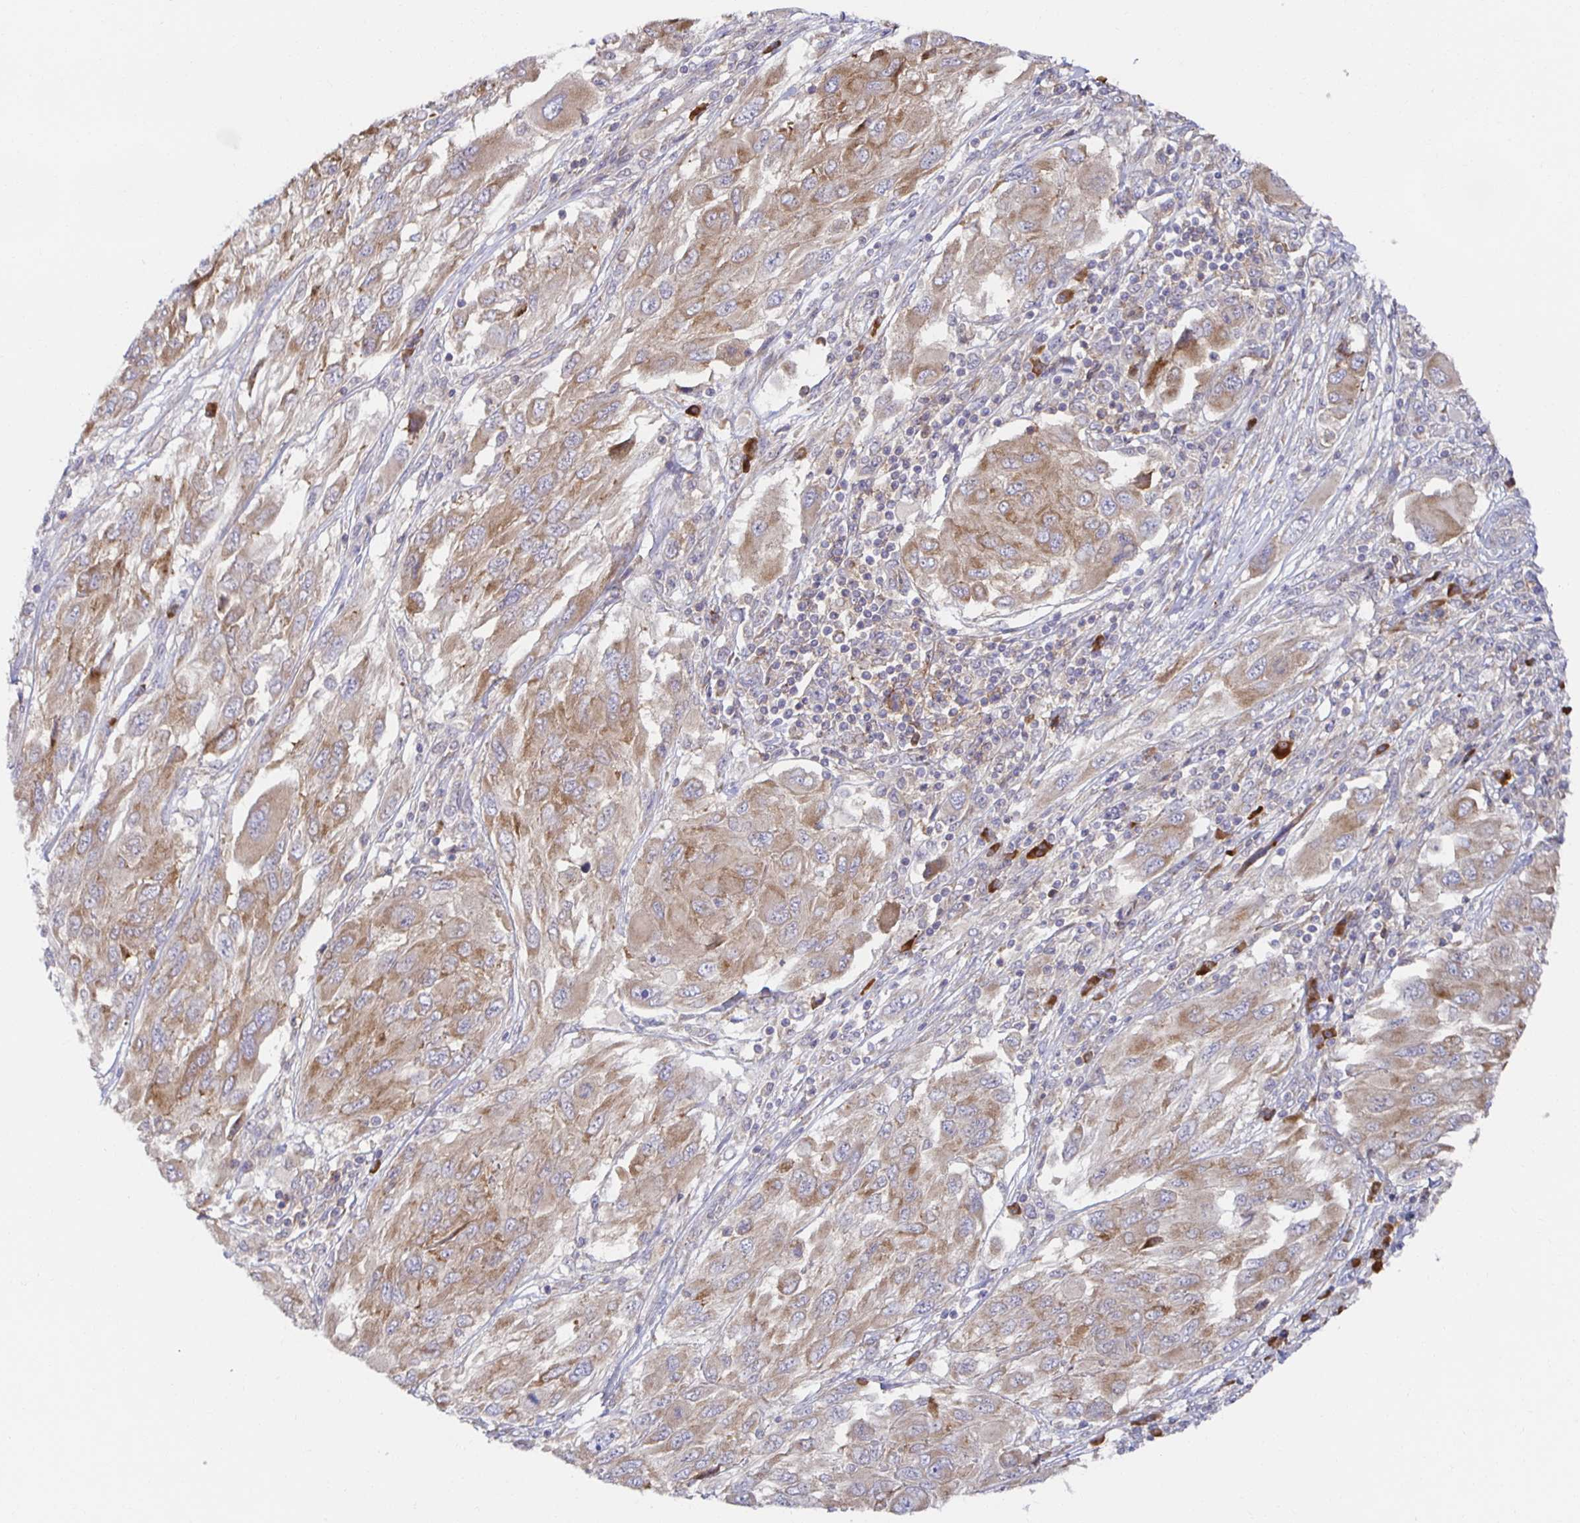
{"staining": {"intensity": "weak", "quantity": ">75%", "location": "cytoplasmic/membranous"}, "tissue": "melanoma", "cell_type": "Tumor cells", "image_type": "cancer", "snomed": [{"axis": "morphology", "description": "Malignant melanoma, NOS"}, {"axis": "topography", "description": "Skin"}], "caption": "A micrograph of melanoma stained for a protein displays weak cytoplasmic/membranous brown staining in tumor cells. The staining is performed using DAB brown chromogen to label protein expression. The nuclei are counter-stained blue using hematoxylin.", "gene": "BAD", "patient": {"sex": "female", "age": 91}}